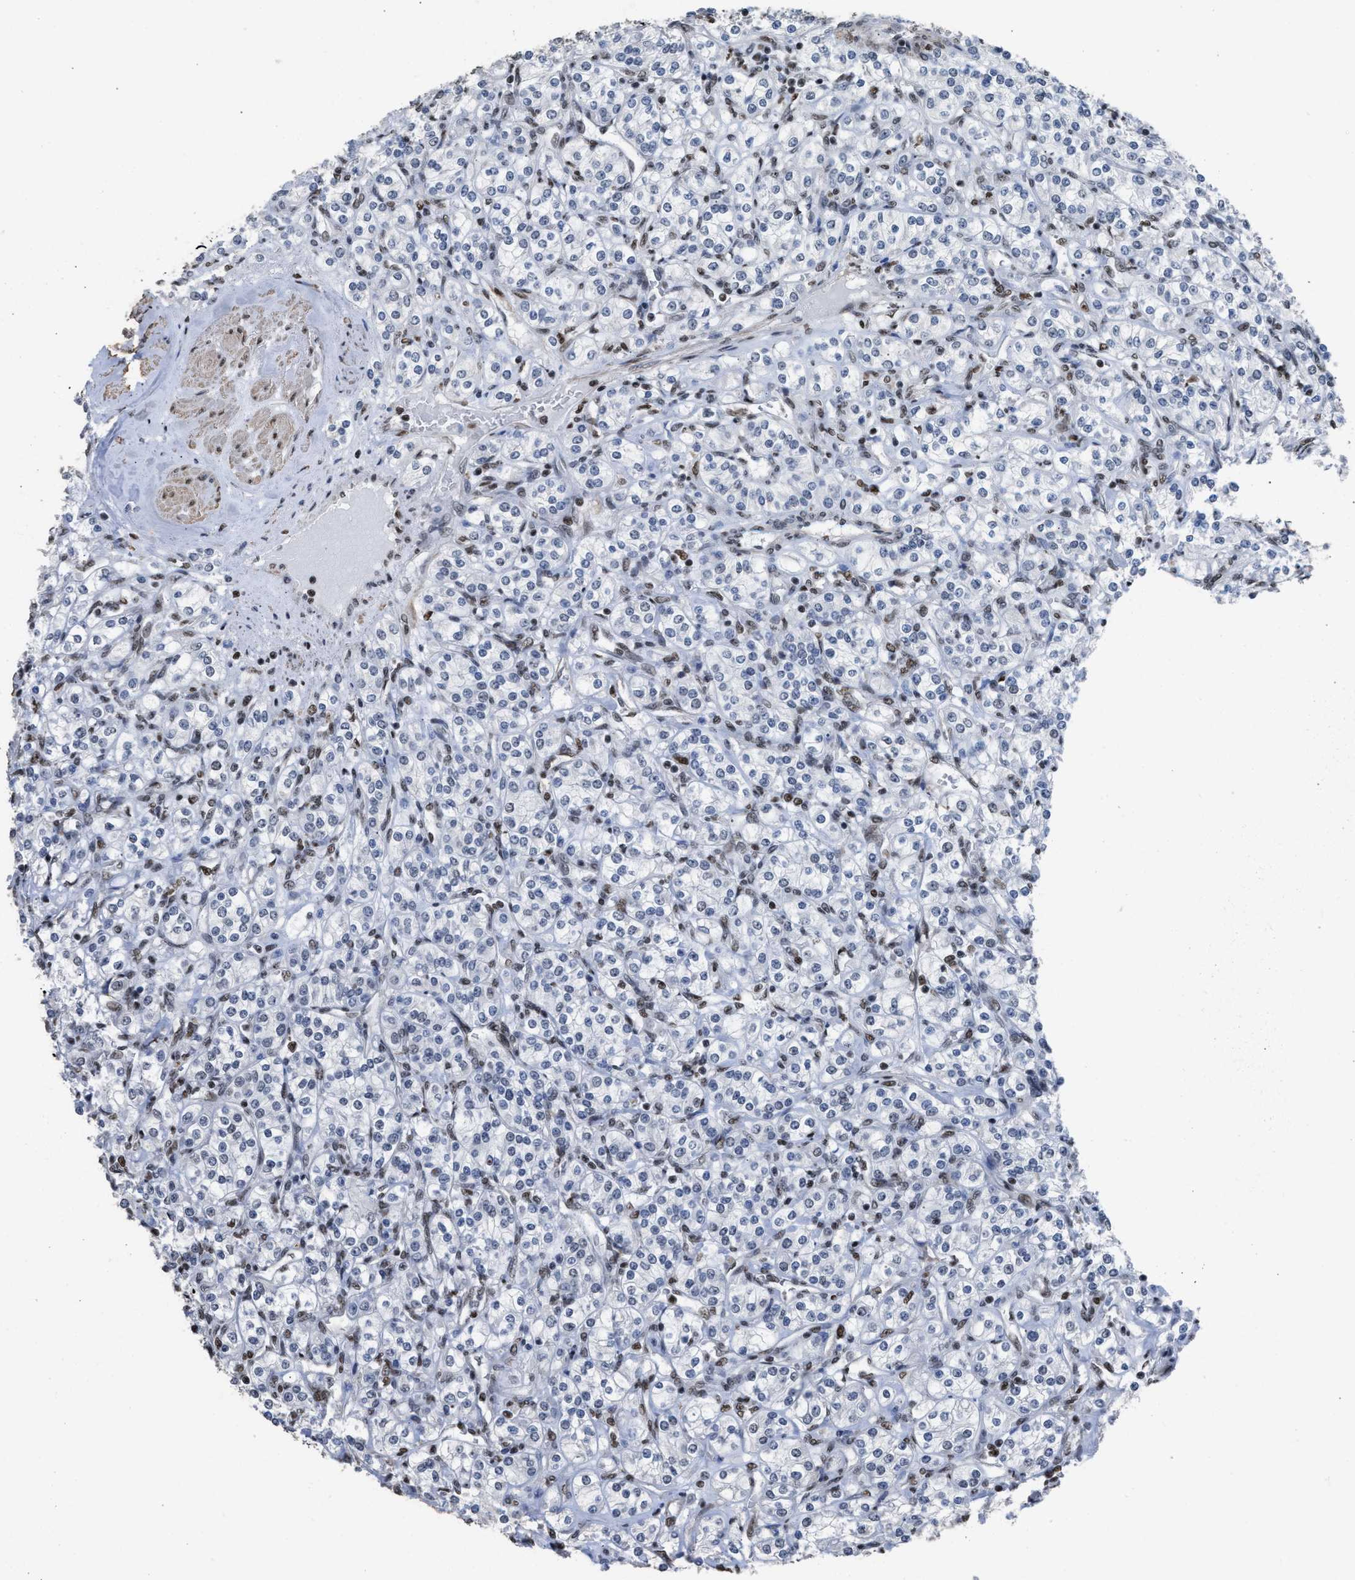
{"staining": {"intensity": "moderate", "quantity": "<25%", "location": "nuclear"}, "tissue": "renal cancer", "cell_type": "Tumor cells", "image_type": "cancer", "snomed": [{"axis": "morphology", "description": "Adenocarcinoma, NOS"}, {"axis": "topography", "description": "Kidney"}], "caption": "Renal cancer (adenocarcinoma) stained with a protein marker shows moderate staining in tumor cells.", "gene": "SCAF4", "patient": {"sex": "male", "age": 77}}